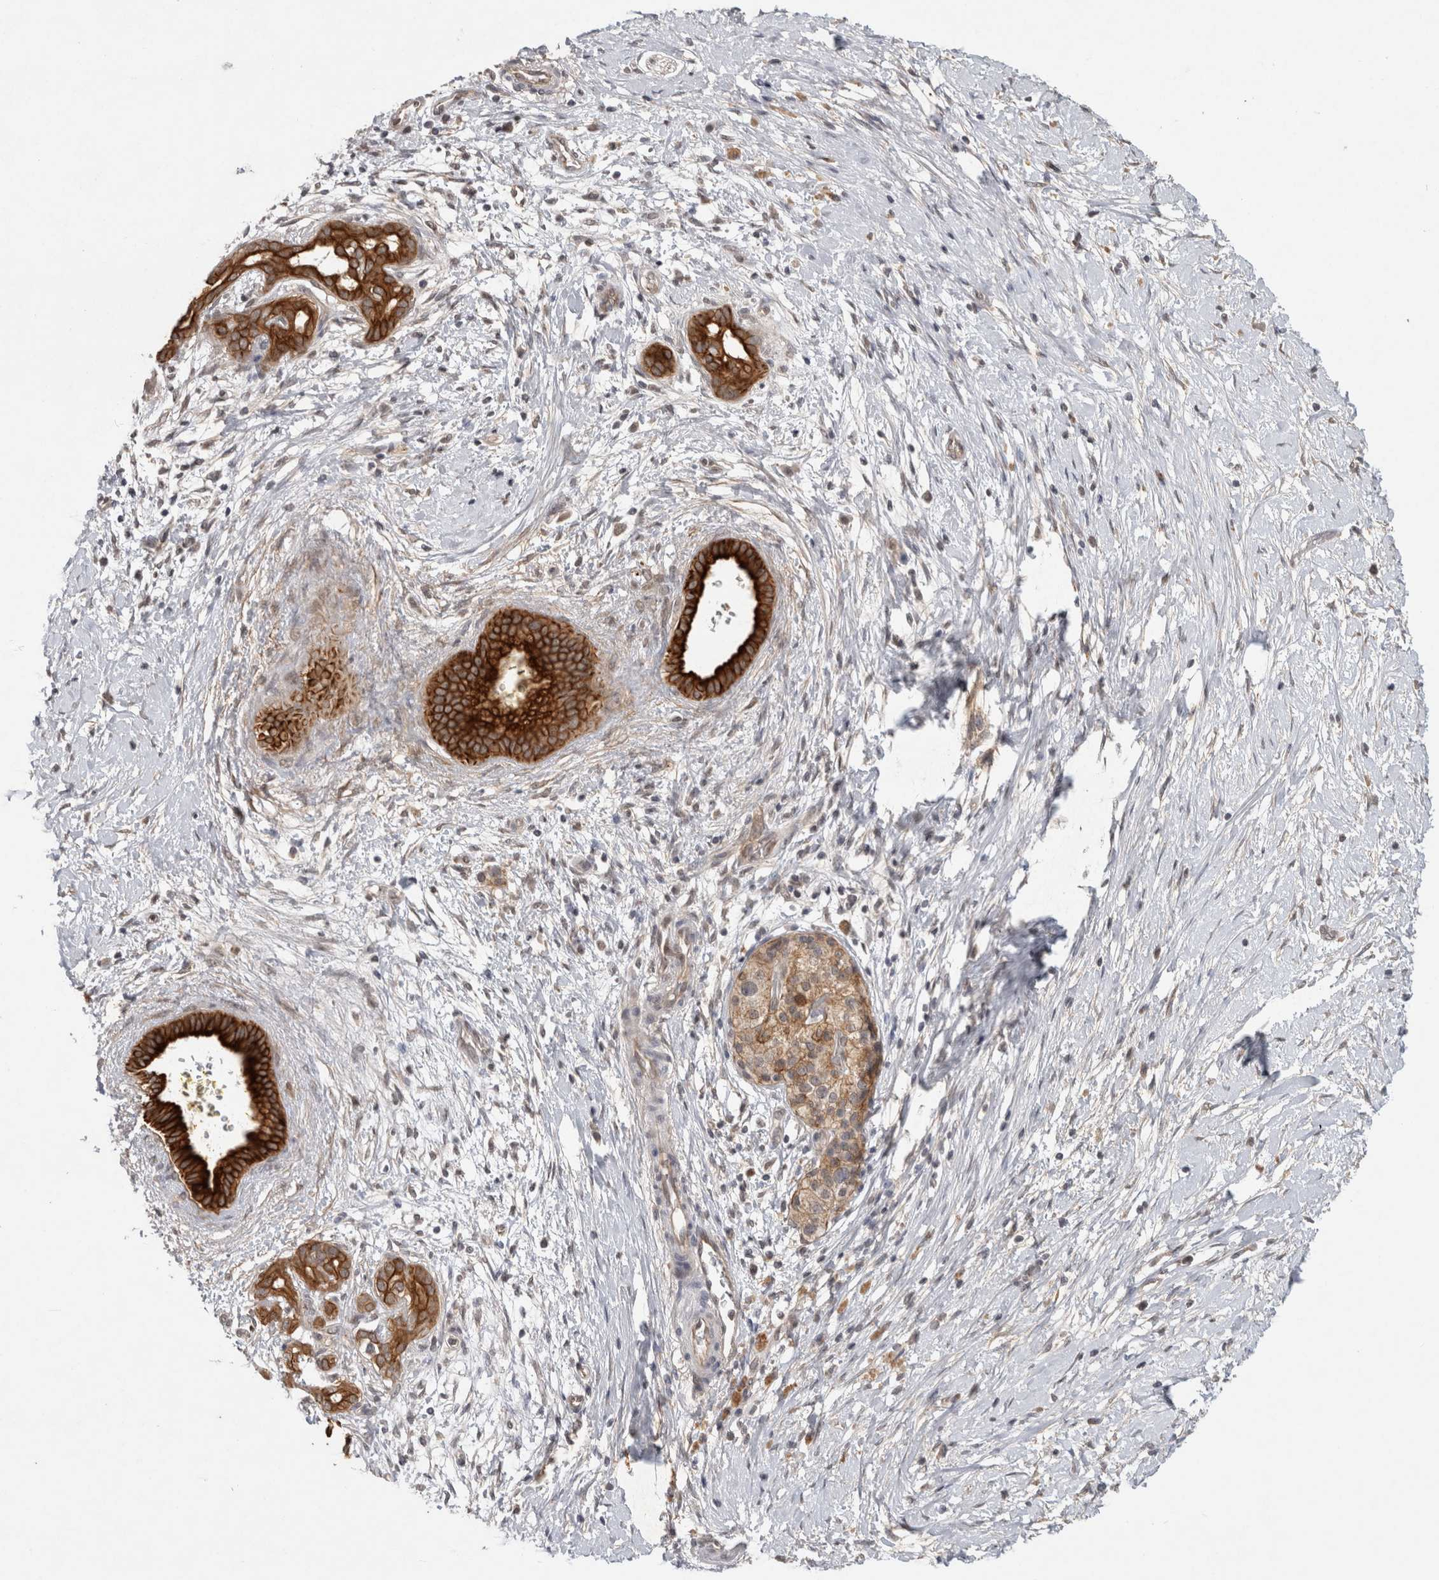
{"staining": {"intensity": "strong", "quantity": ">75%", "location": "cytoplasmic/membranous"}, "tissue": "pancreatic cancer", "cell_type": "Tumor cells", "image_type": "cancer", "snomed": [{"axis": "morphology", "description": "Adenocarcinoma, NOS"}, {"axis": "topography", "description": "Pancreas"}], "caption": "An image showing strong cytoplasmic/membranous staining in about >75% of tumor cells in pancreatic adenocarcinoma, as visualized by brown immunohistochemical staining.", "gene": "RHPN1", "patient": {"sex": "male", "age": 58}}